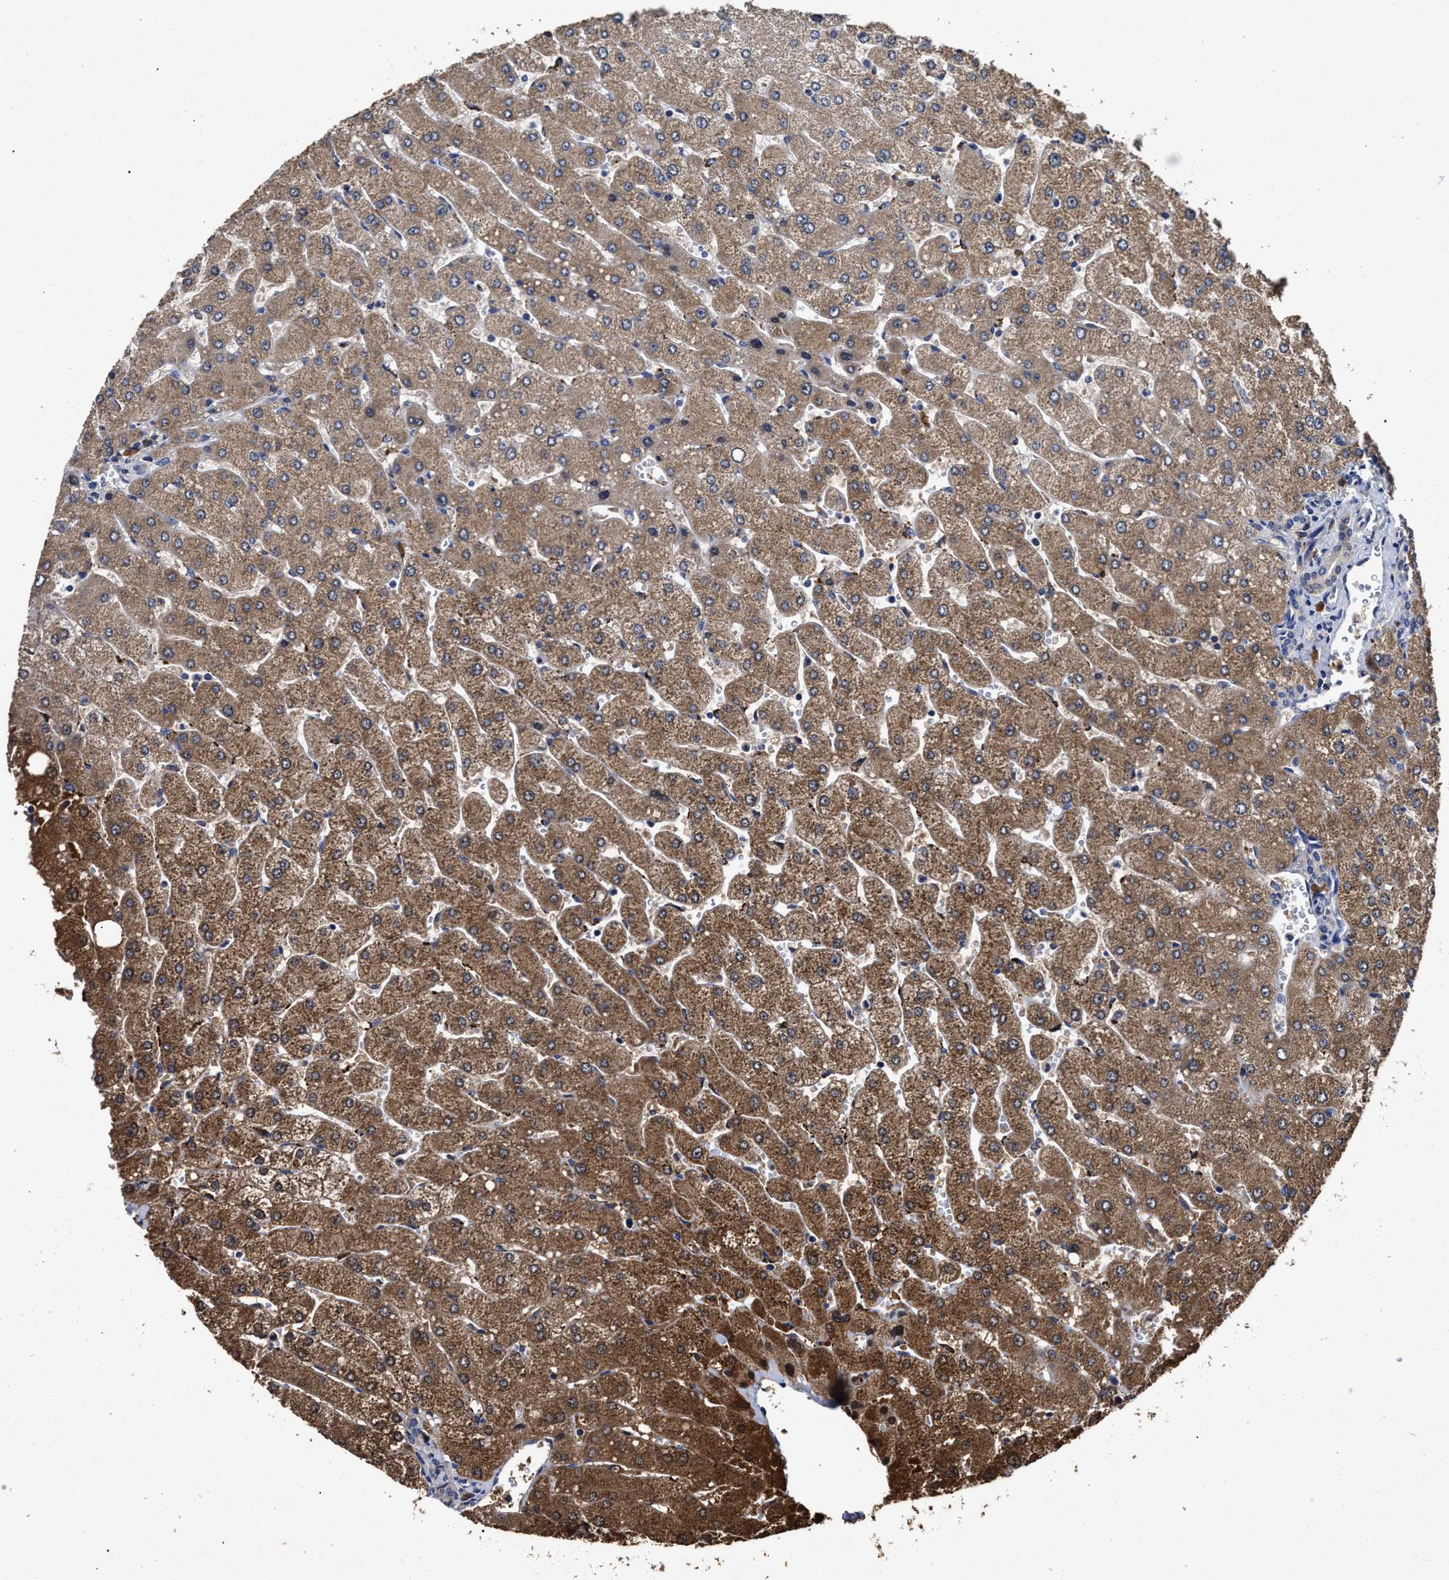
{"staining": {"intensity": "weak", "quantity": "25%-75%", "location": "none"}, "tissue": "liver", "cell_type": "Cholangiocytes", "image_type": "normal", "snomed": [{"axis": "morphology", "description": "Normal tissue, NOS"}, {"axis": "topography", "description": "Liver"}], "caption": "Immunohistochemistry (IHC) staining of unremarkable liver, which shows low levels of weak None positivity in approximately 25%-75% of cholangiocytes indicating weak None protein positivity. The staining was performed using DAB (3,3'-diaminobenzidine) (brown) for protein detection and nuclei were counterstained in hematoxylin (blue).", "gene": "SOCS5", "patient": {"sex": "male", "age": 55}}